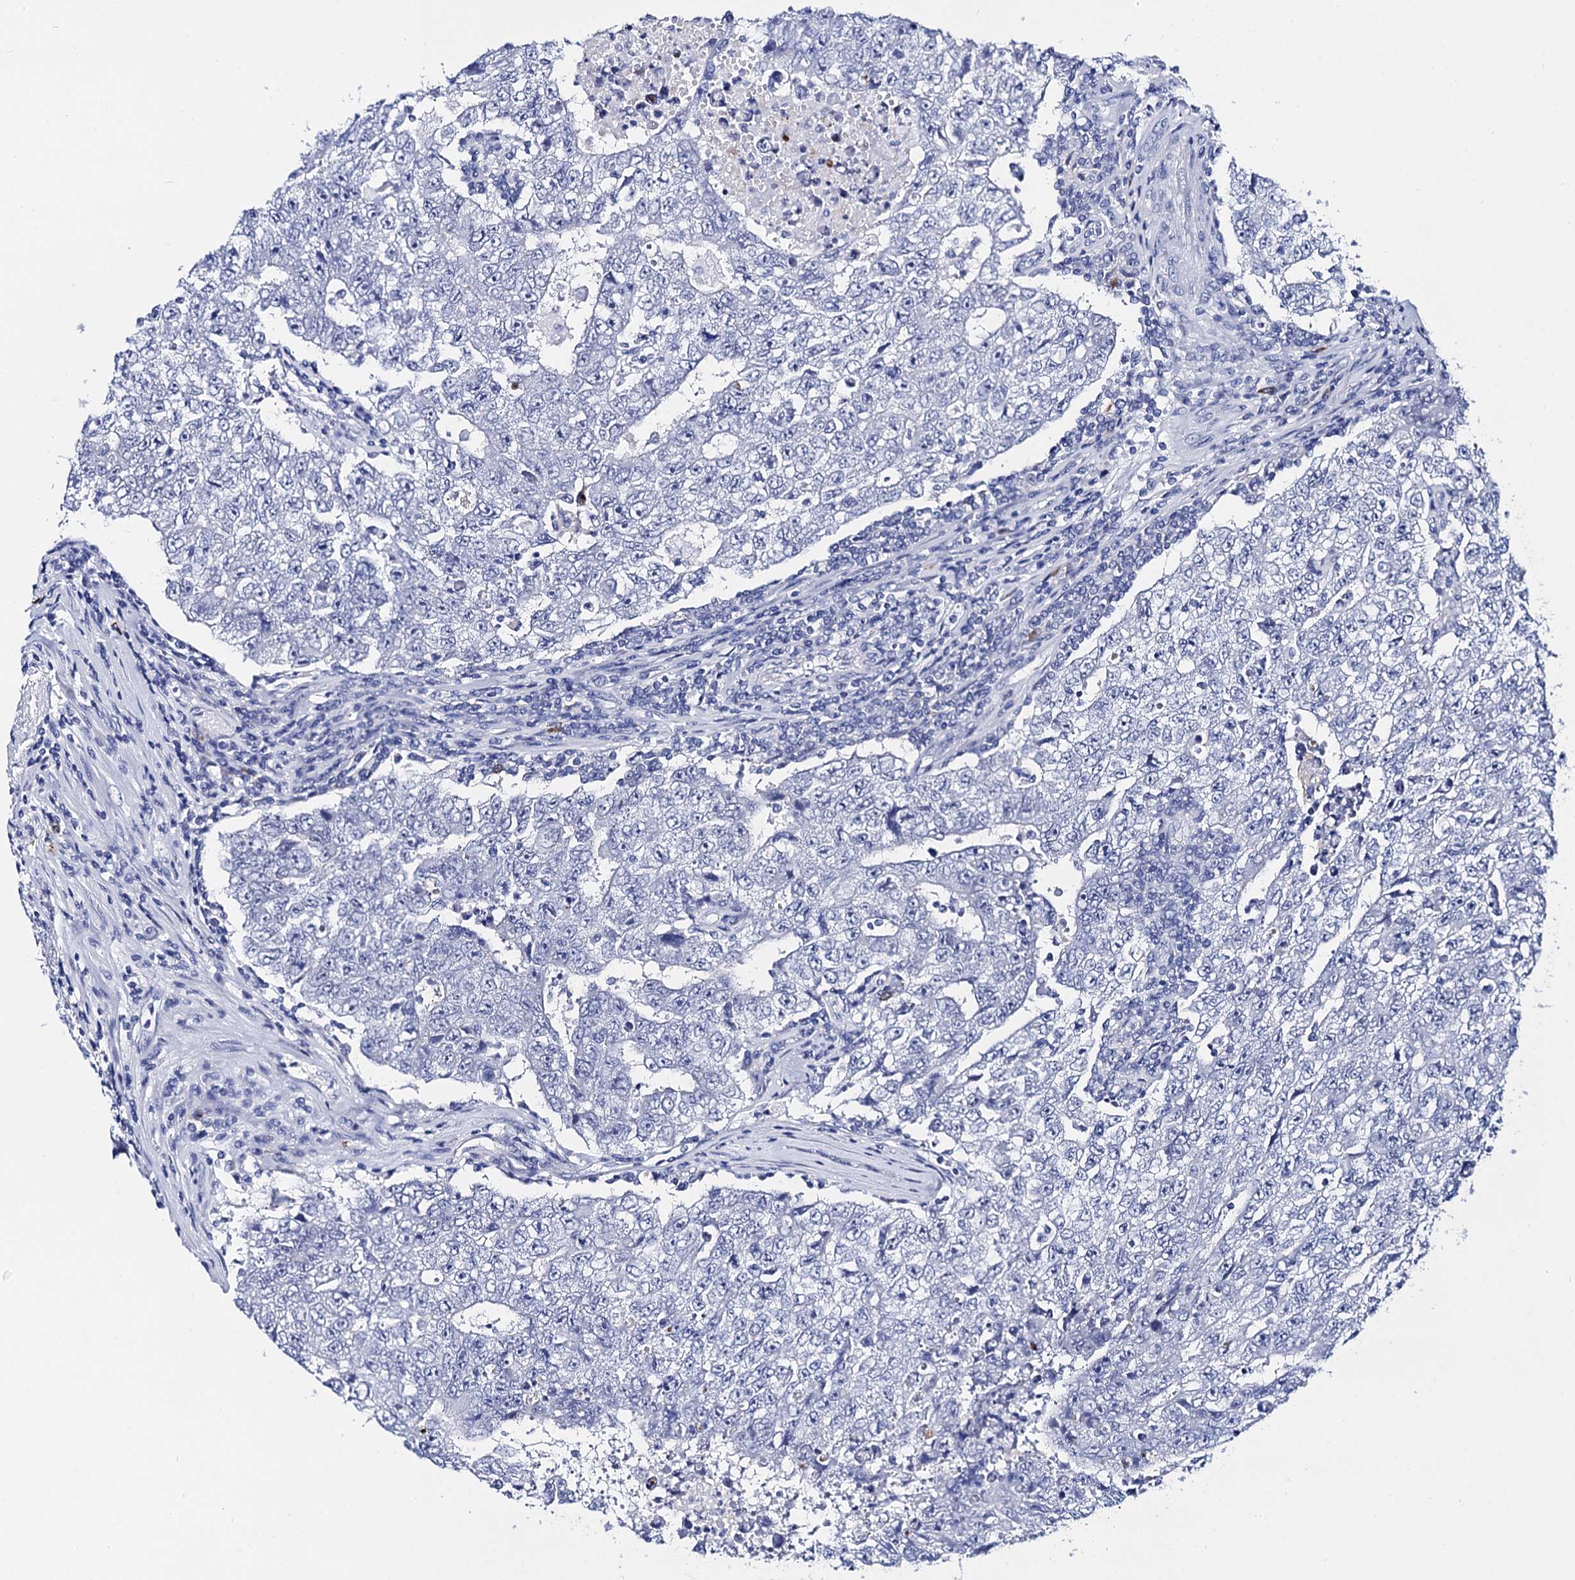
{"staining": {"intensity": "negative", "quantity": "none", "location": "none"}, "tissue": "testis cancer", "cell_type": "Tumor cells", "image_type": "cancer", "snomed": [{"axis": "morphology", "description": "Carcinoma, Embryonal, NOS"}, {"axis": "topography", "description": "Testis"}], "caption": "IHC micrograph of neoplastic tissue: testis cancer stained with DAB (3,3'-diaminobenzidine) exhibits no significant protein positivity in tumor cells. (DAB IHC with hematoxylin counter stain).", "gene": "ACADSB", "patient": {"sex": "male", "age": 17}}